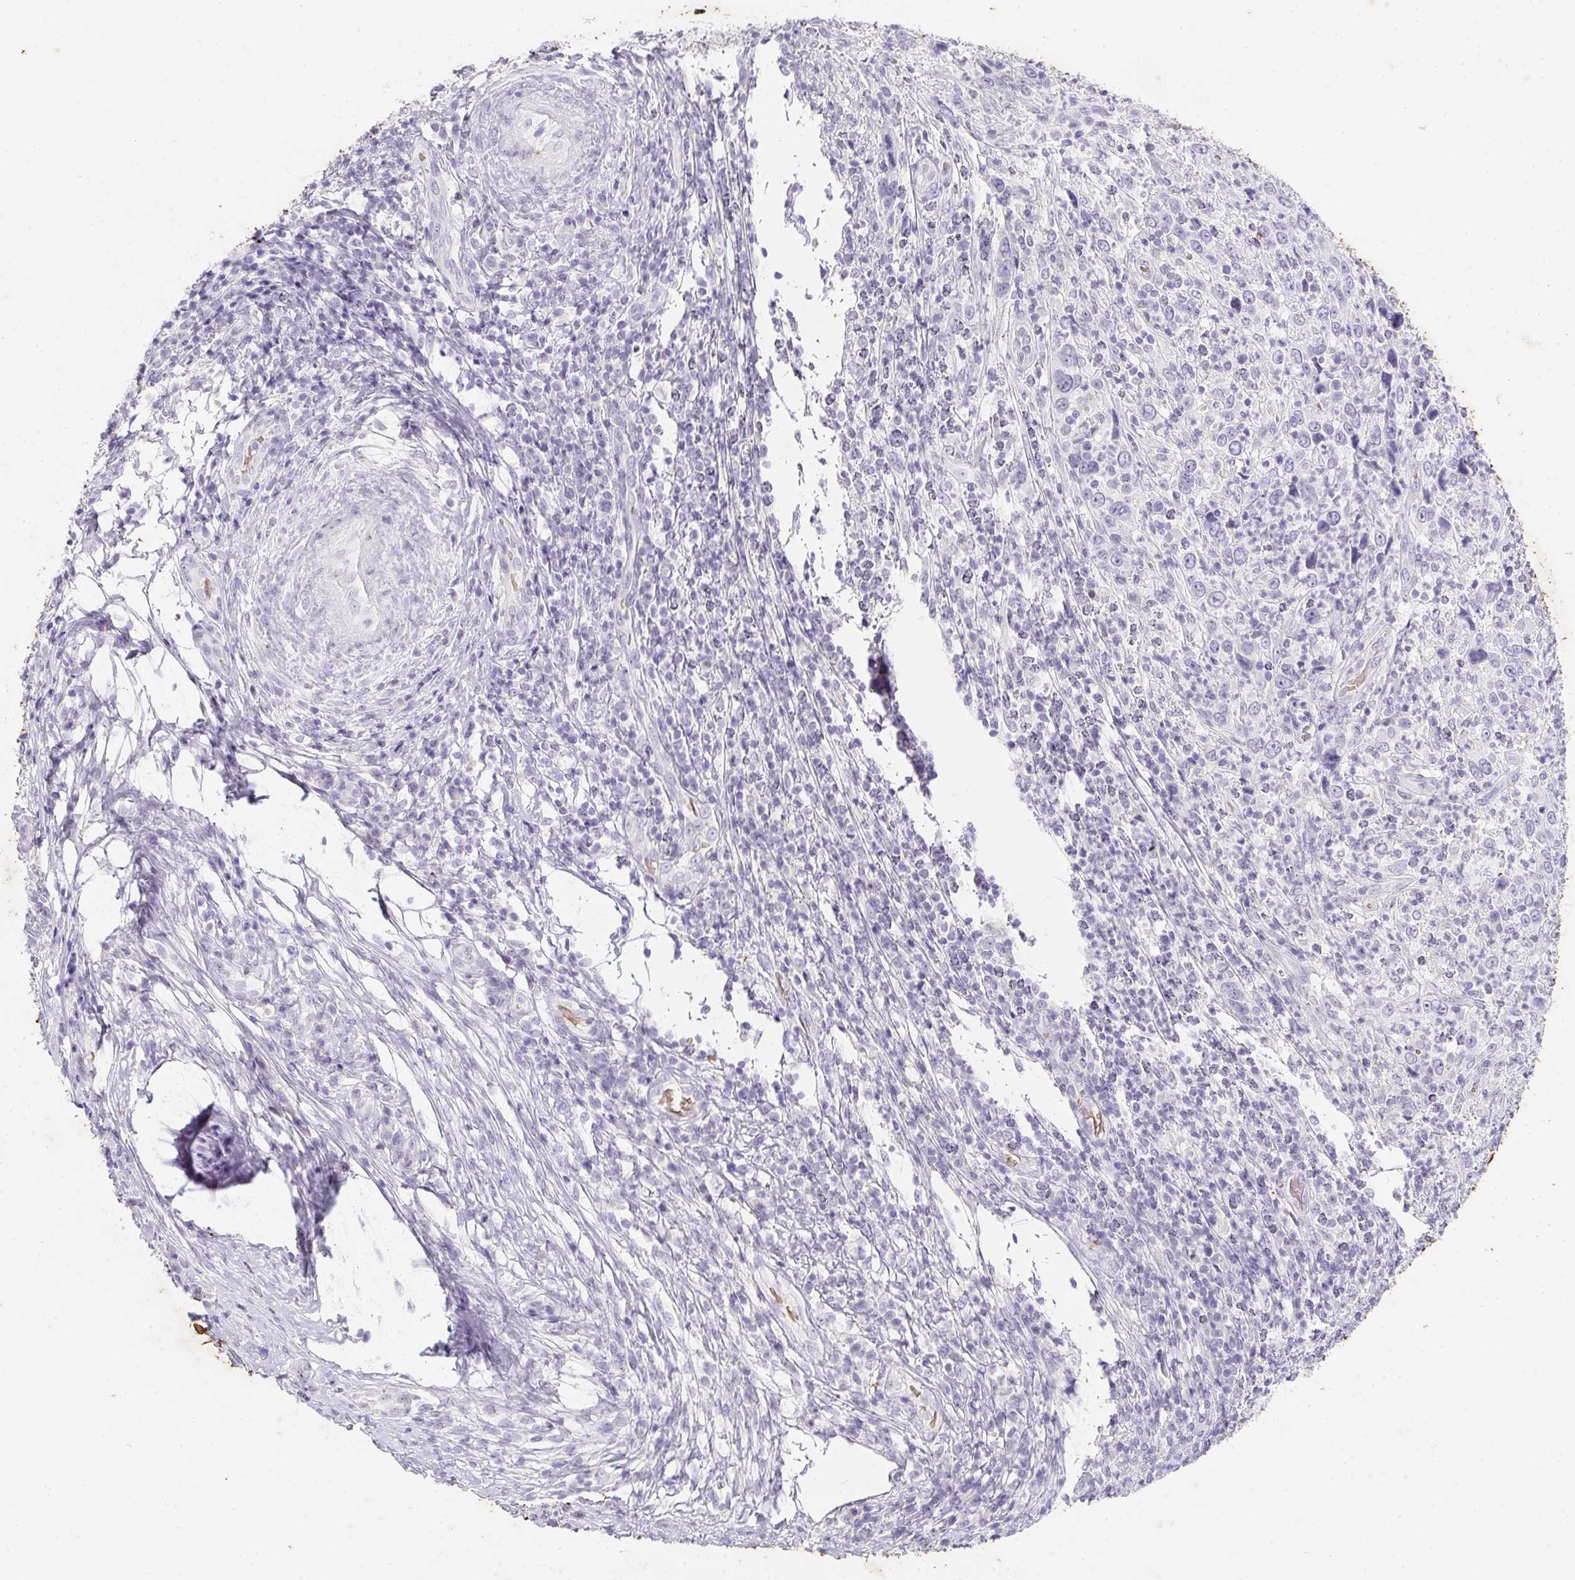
{"staining": {"intensity": "negative", "quantity": "none", "location": "none"}, "tissue": "cervical cancer", "cell_type": "Tumor cells", "image_type": "cancer", "snomed": [{"axis": "morphology", "description": "Squamous cell carcinoma, NOS"}, {"axis": "topography", "description": "Cervix"}], "caption": "High power microscopy photomicrograph of an immunohistochemistry histopathology image of cervical squamous cell carcinoma, revealing no significant expression in tumor cells.", "gene": "DCD", "patient": {"sex": "female", "age": 46}}